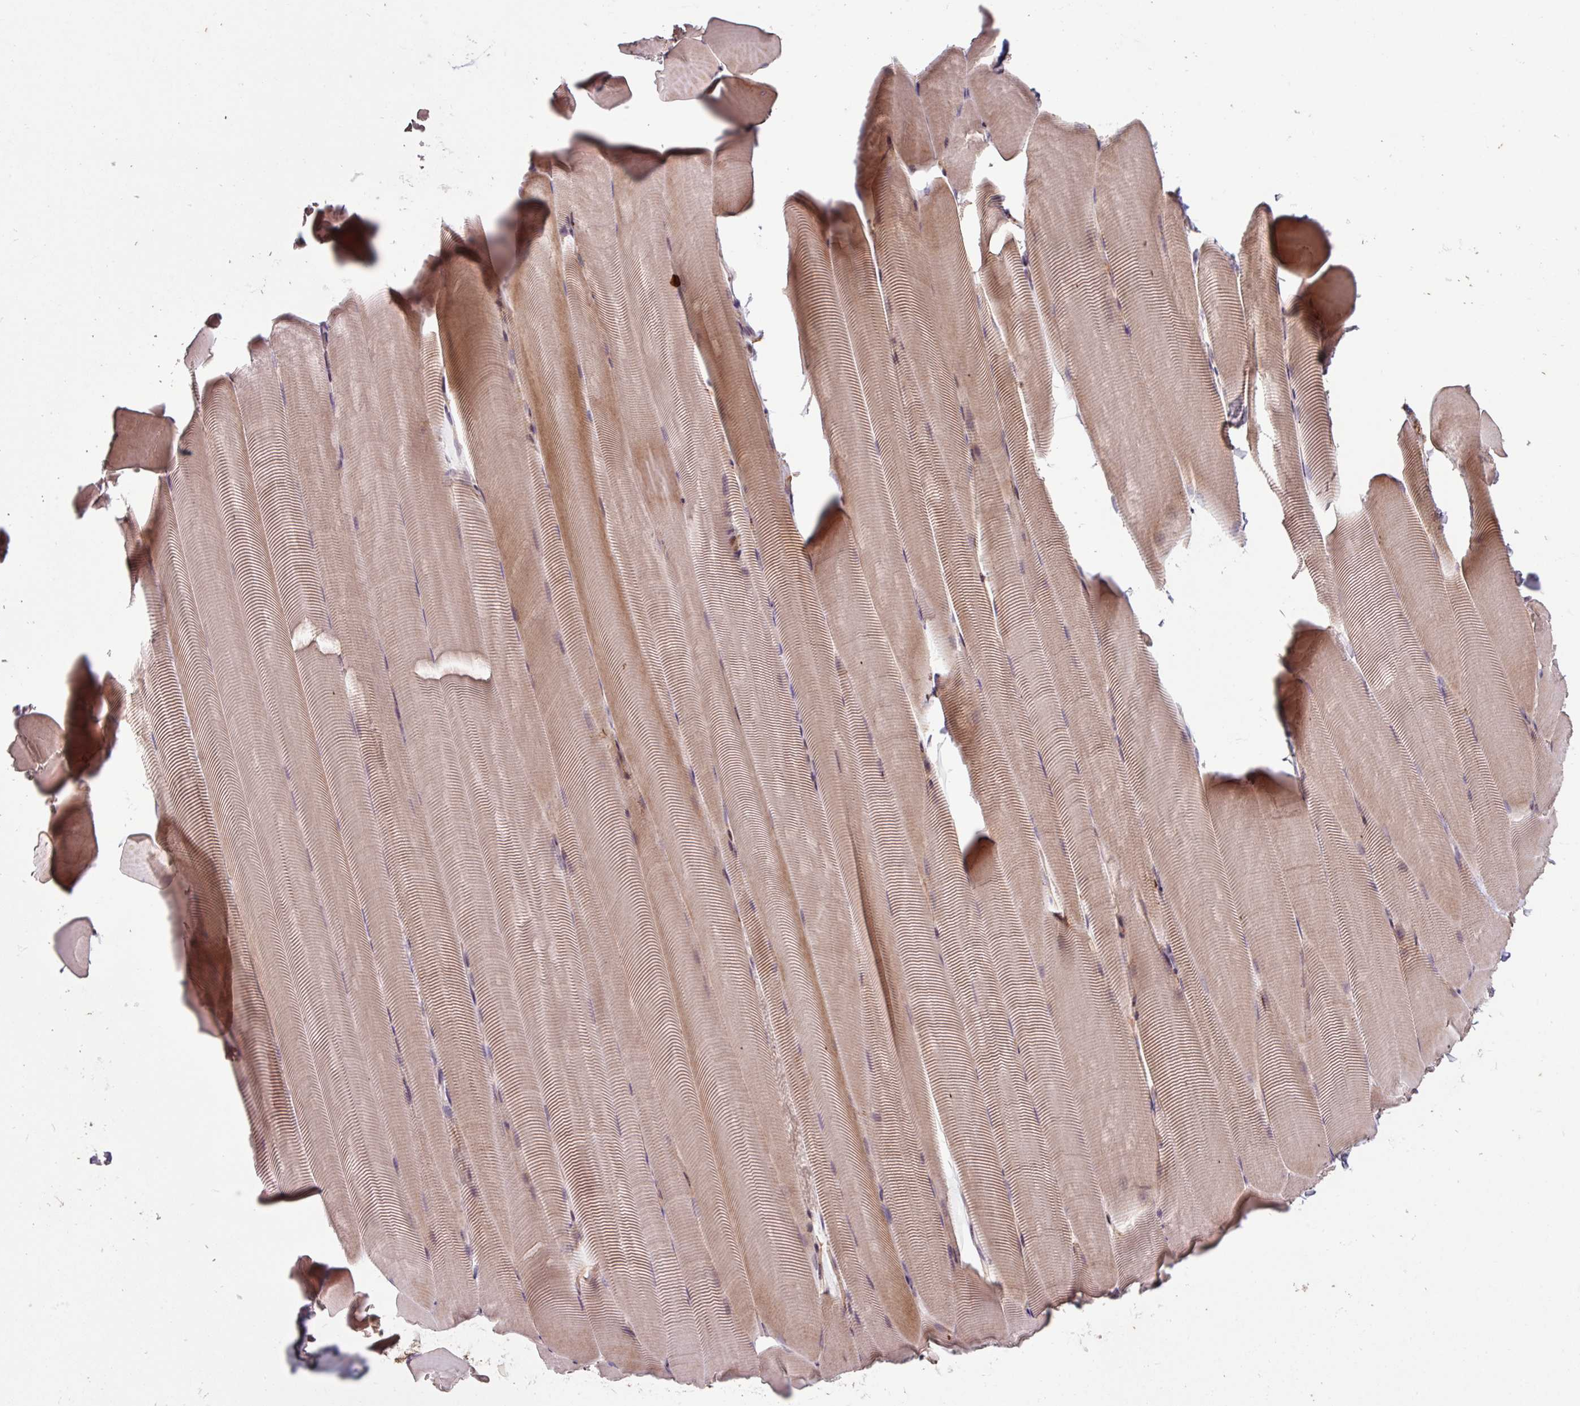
{"staining": {"intensity": "moderate", "quantity": ">75%", "location": "cytoplasmic/membranous"}, "tissue": "skeletal muscle", "cell_type": "Myocytes", "image_type": "normal", "snomed": [{"axis": "morphology", "description": "Normal tissue, NOS"}, {"axis": "topography", "description": "Skeletal muscle"}], "caption": "This micrograph displays IHC staining of unremarkable skeletal muscle, with medium moderate cytoplasmic/membranous staining in approximately >75% of myocytes.", "gene": "TMEM88", "patient": {"sex": "male", "age": 25}}